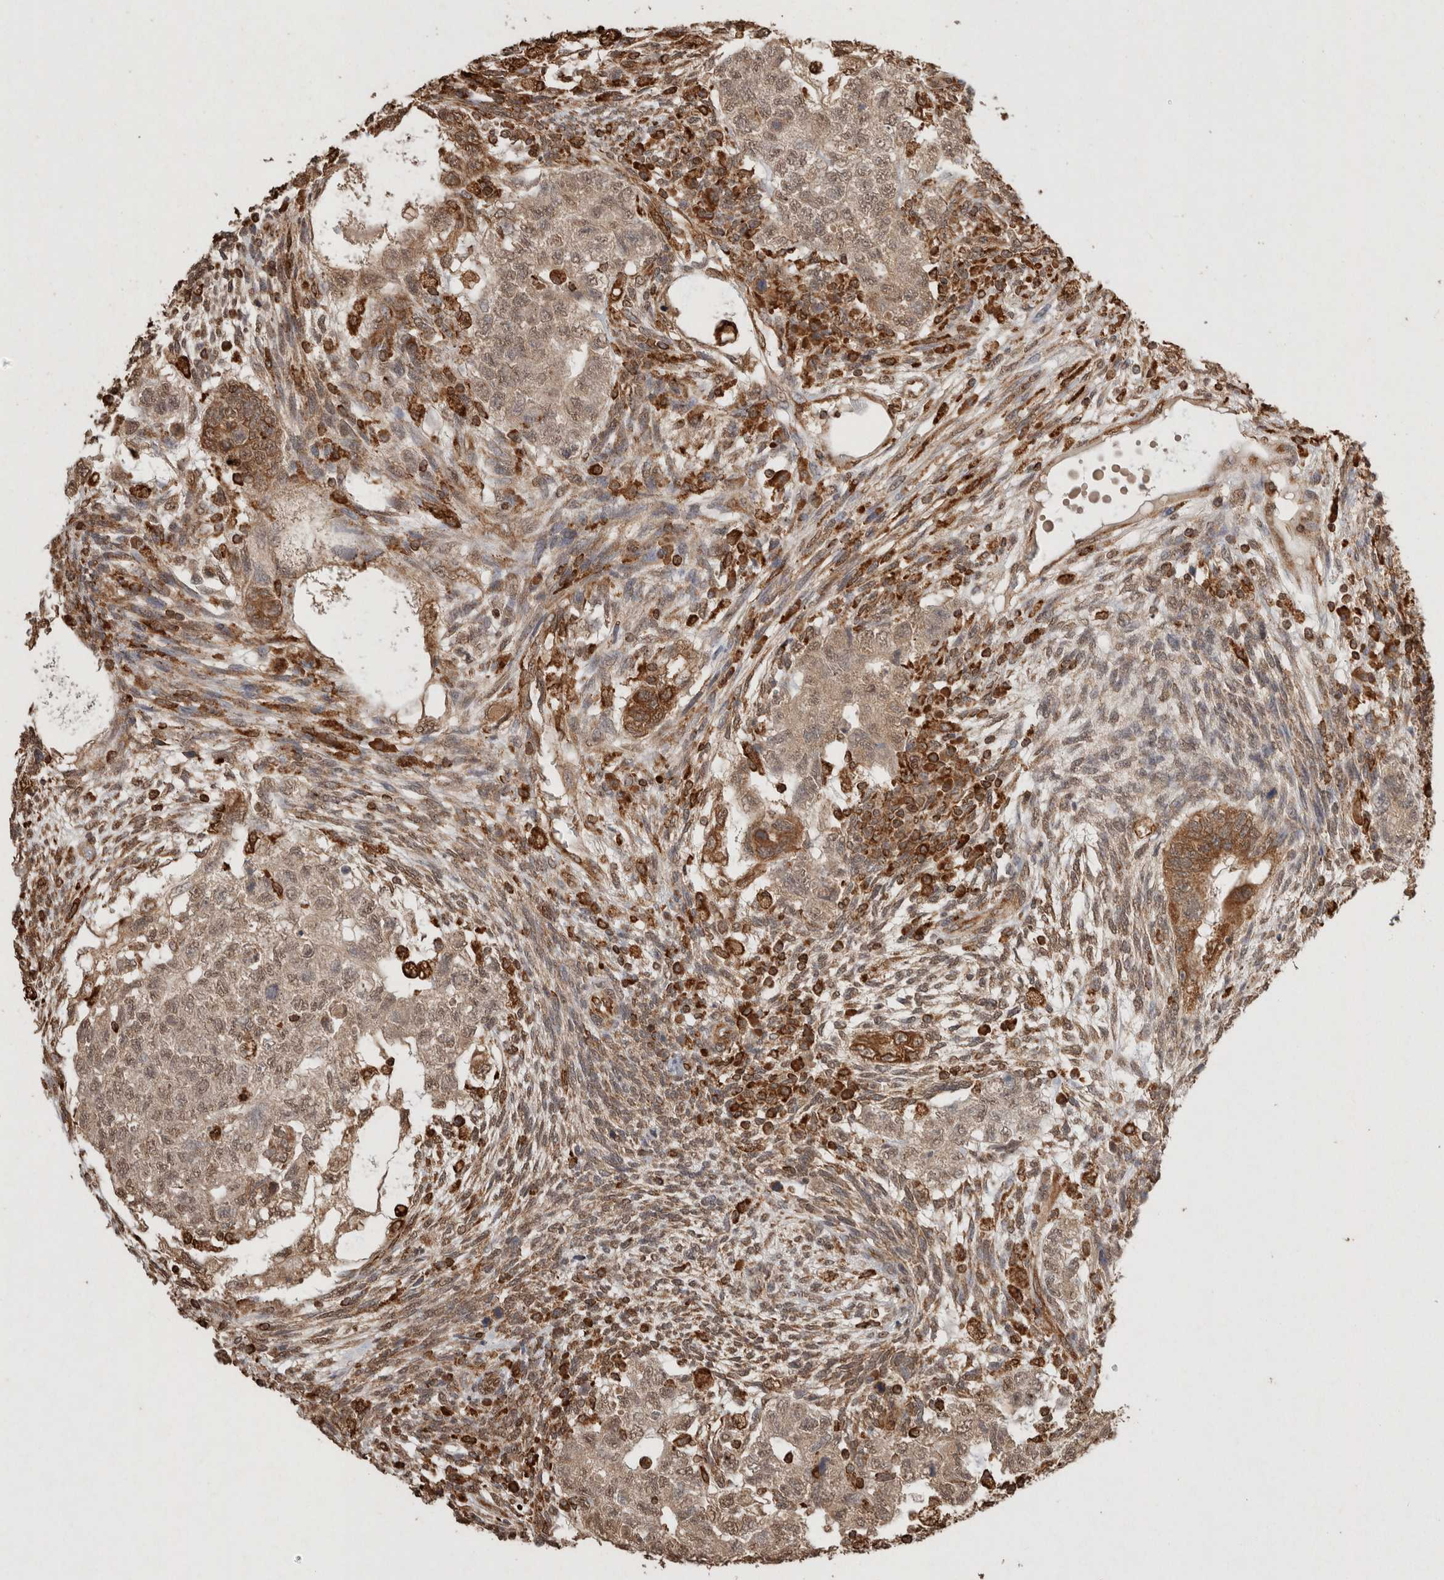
{"staining": {"intensity": "weak", "quantity": ">75%", "location": "cytoplasmic/membranous"}, "tissue": "testis cancer", "cell_type": "Tumor cells", "image_type": "cancer", "snomed": [{"axis": "morphology", "description": "Normal tissue, NOS"}, {"axis": "morphology", "description": "Carcinoma, Embryonal, NOS"}, {"axis": "topography", "description": "Testis"}], "caption": "Human testis cancer (embryonal carcinoma) stained for a protein (brown) reveals weak cytoplasmic/membranous positive expression in approximately >75% of tumor cells.", "gene": "ERAP1", "patient": {"sex": "male", "age": 36}}